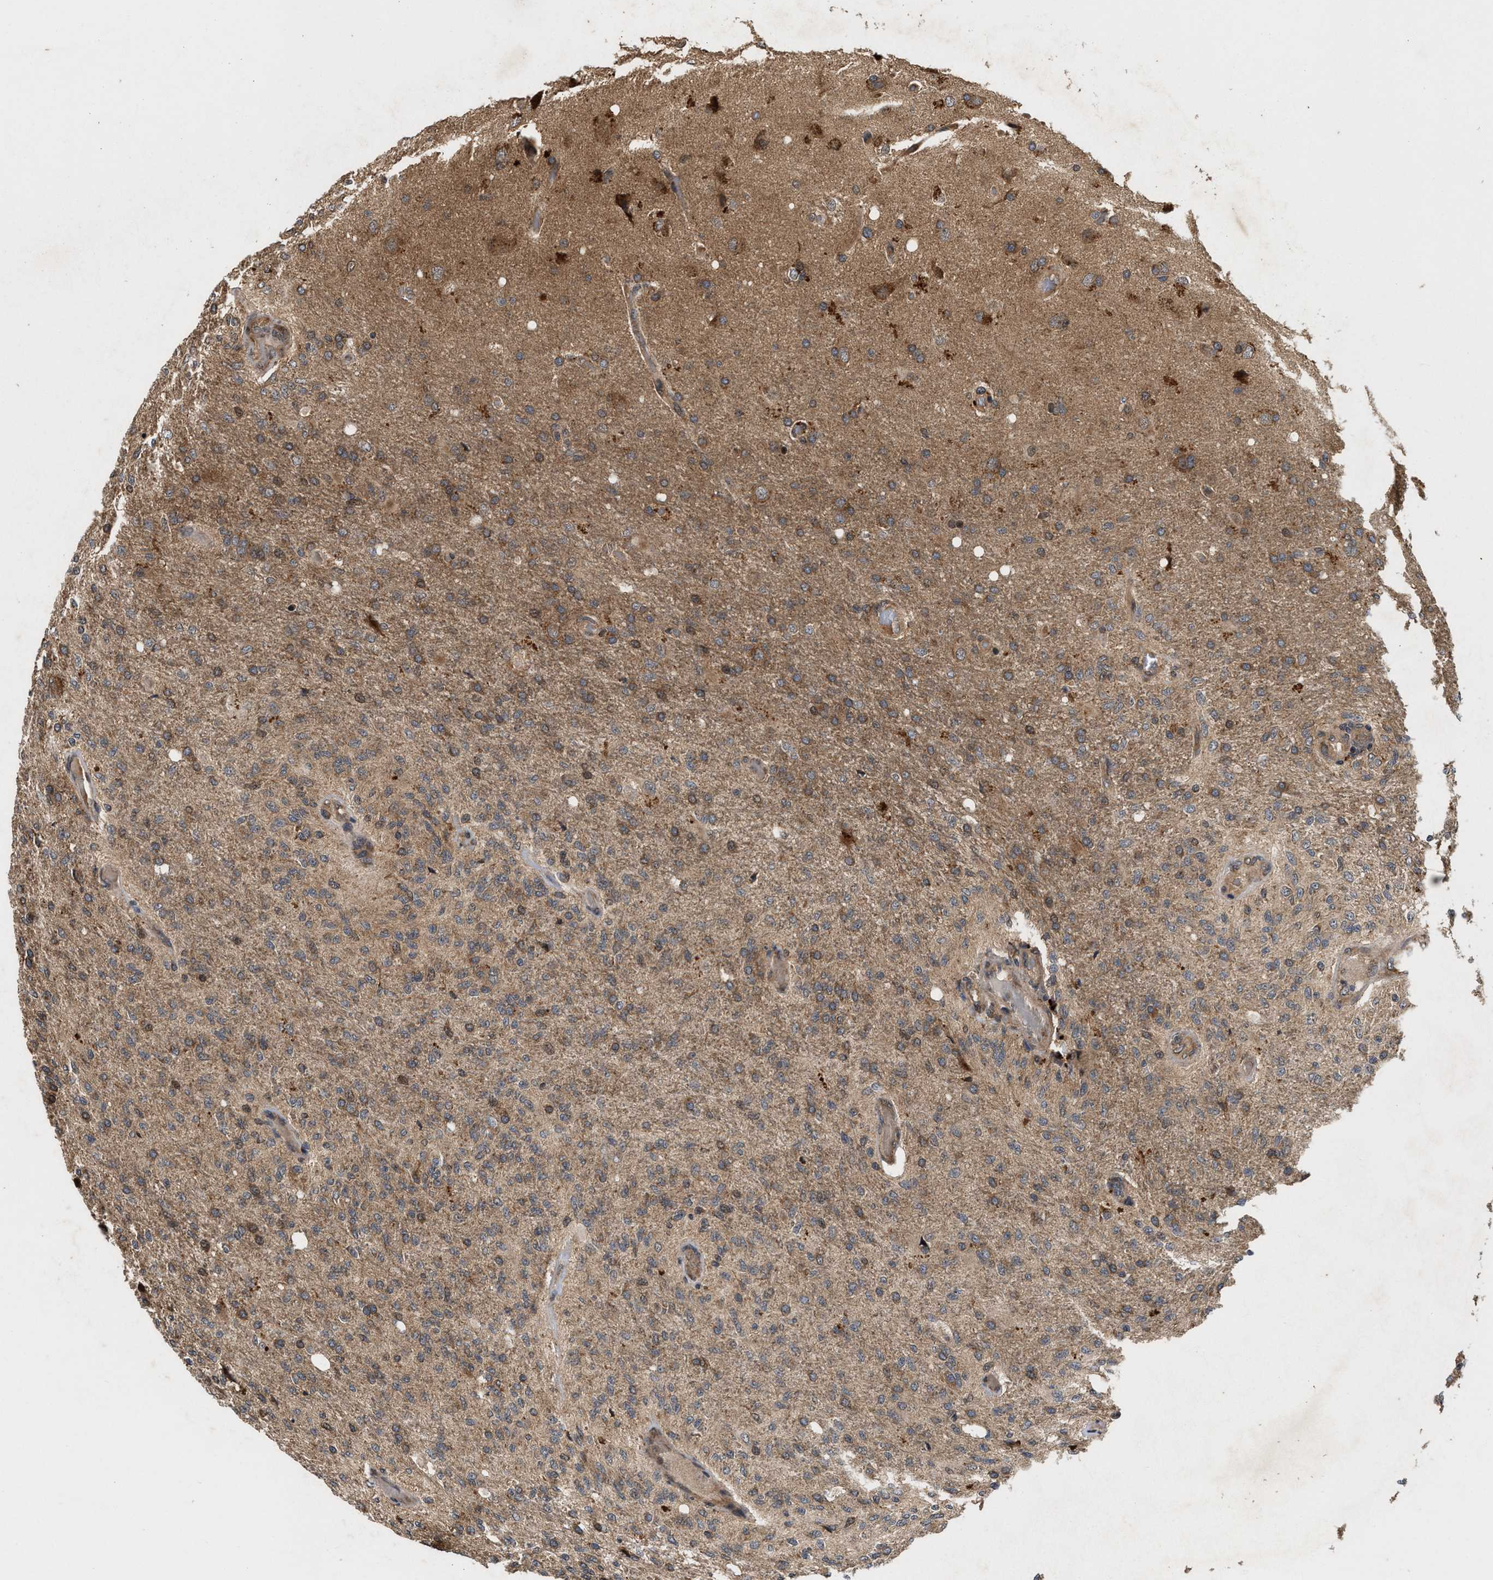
{"staining": {"intensity": "moderate", "quantity": ">75%", "location": "cytoplasmic/membranous"}, "tissue": "glioma", "cell_type": "Tumor cells", "image_type": "cancer", "snomed": [{"axis": "morphology", "description": "Normal tissue, NOS"}, {"axis": "morphology", "description": "Glioma, malignant, High grade"}, {"axis": "topography", "description": "Cerebral cortex"}], "caption": "Immunohistochemical staining of human malignant glioma (high-grade) shows medium levels of moderate cytoplasmic/membranous expression in about >75% of tumor cells.", "gene": "CFLAR", "patient": {"sex": "male", "age": 77}}